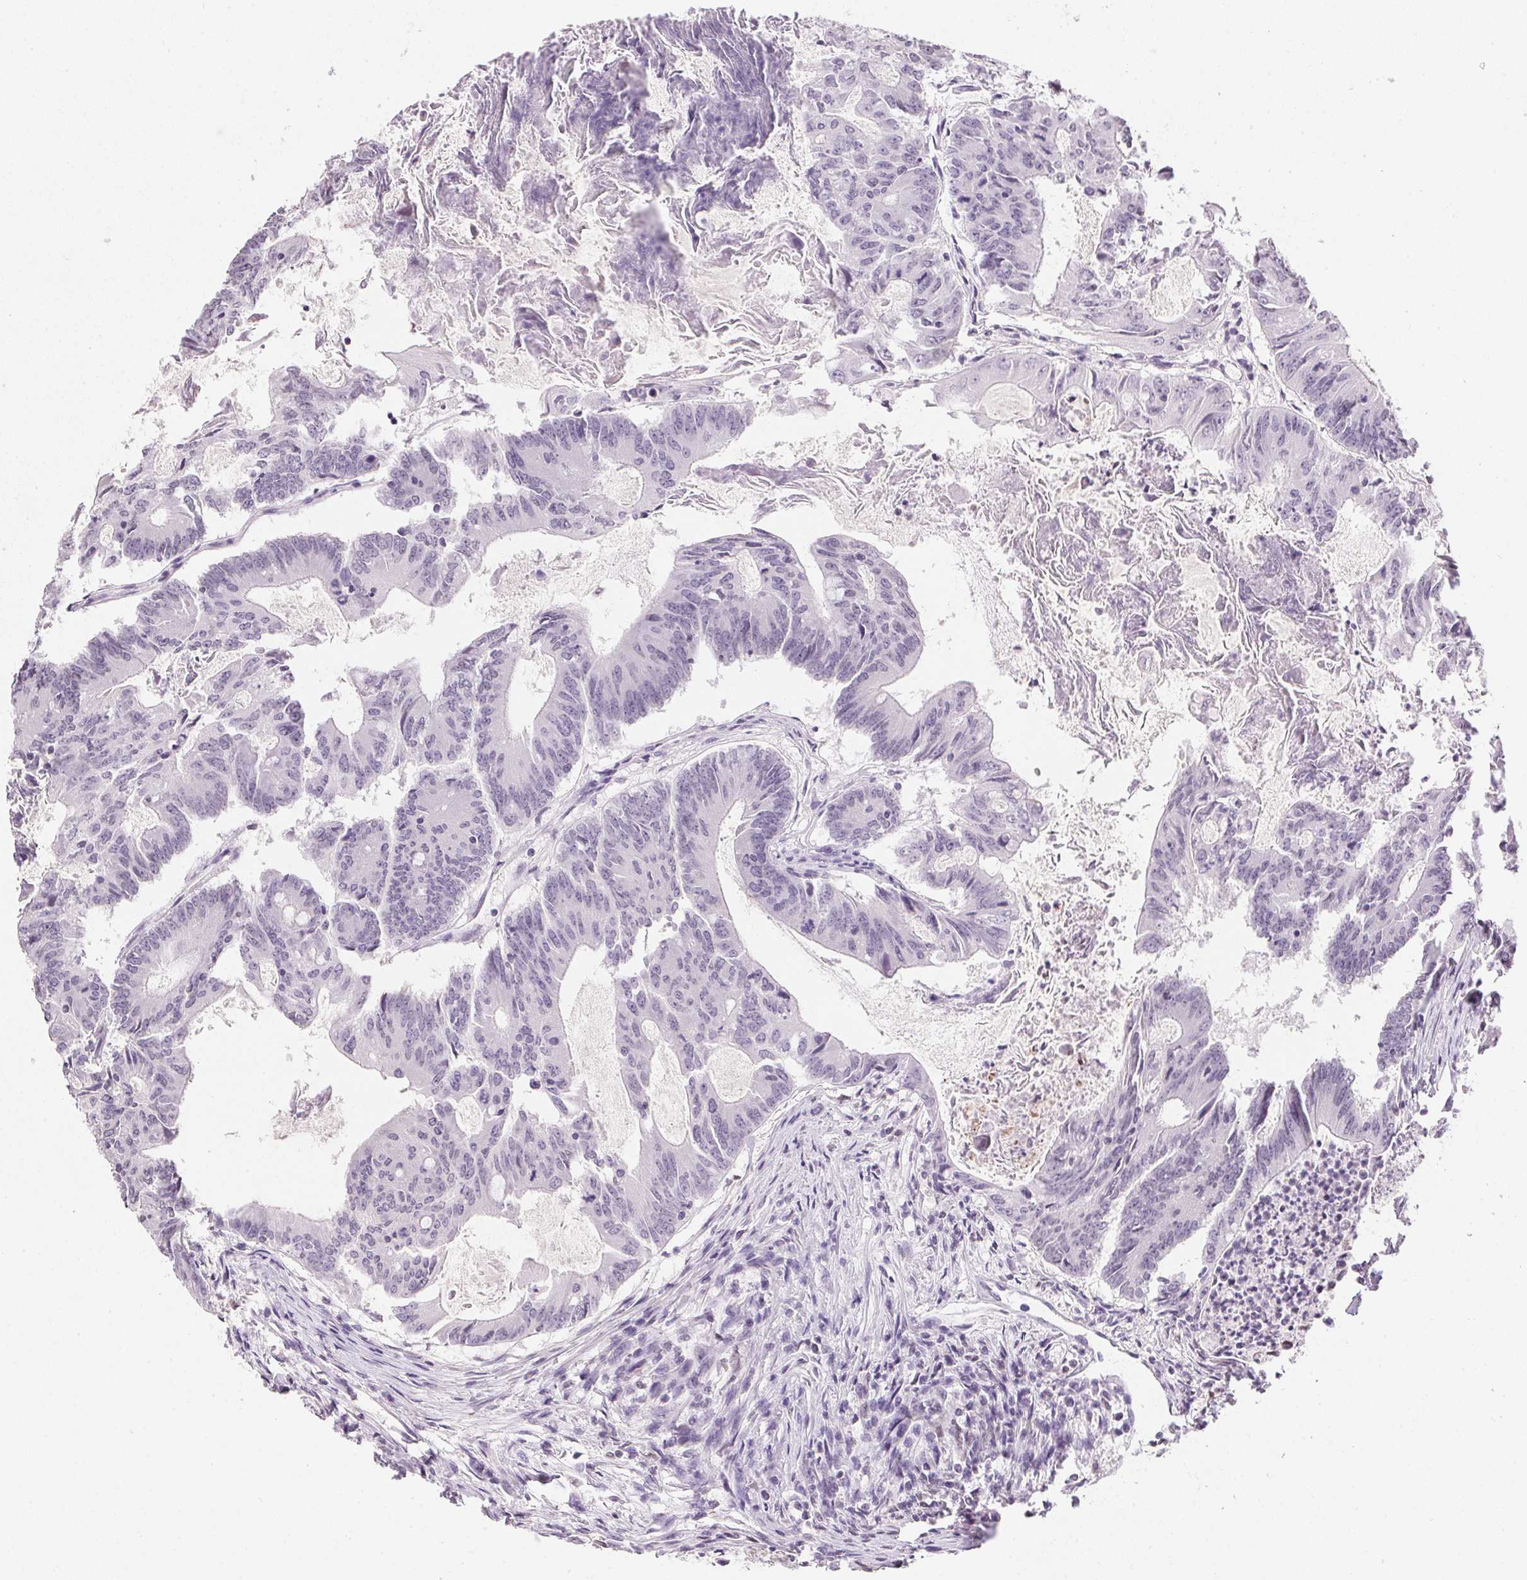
{"staining": {"intensity": "negative", "quantity": "none", "location": "none"}, "tissue": "colorectal cancer", "cell_type": "Tumor cells", "image_type": "cancer", "snomed": [{"axis": "morphology", "description": "Adenocarcinoma, NOS"}, {"axis": "topography", "description": "Colon"}], "caption": "This is an immunohistochemistry (IHC) photomicrograph of human colorectal adenocarcinoma. There is no staining in tumor cells.", "gene": "PRL", "patient": {"sex": "female", "age": 70}}